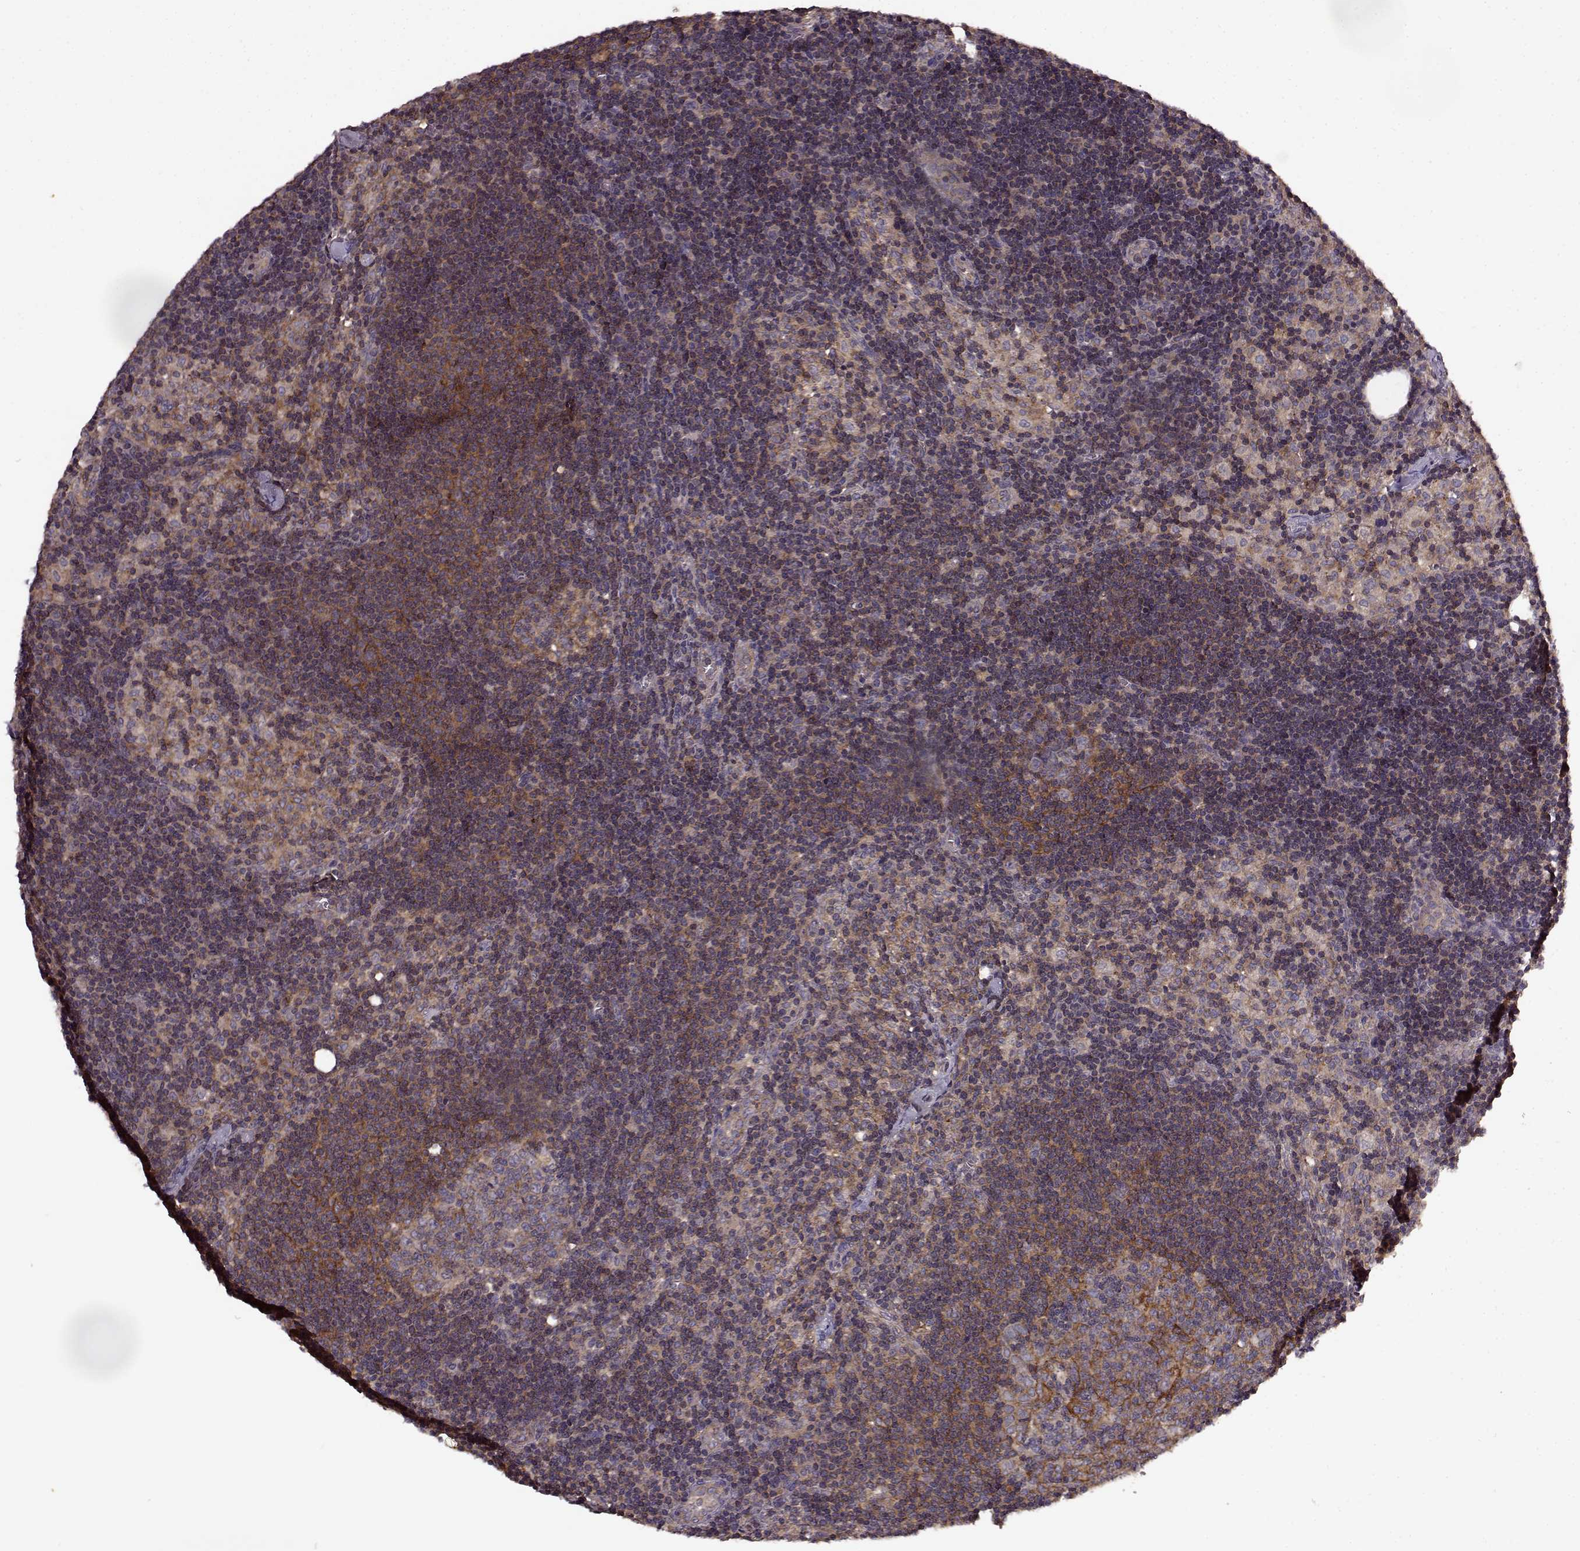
{"staining": {"intensity": "moderate", "quantity": ">75%", "location": "cytoplasmic/membranous"}, "tissue": "lymph node", "cell_type": "Germinal center cells", "image_type": "normal", "snomed": [{"axis": "morphology", "description": "Normal tissue, NOS"}, {"axis": "topography", "description": "Lymph node"}], "caption": "A photomicrograph showing moderate cytoplasmic/membranous positivity in approximately >75% of germinal center cells in normal lymph node, as visualized by brown immunohistochemical staining.", "gene": "IFRD2", "patient": {"sex": "female", "age": 52}}